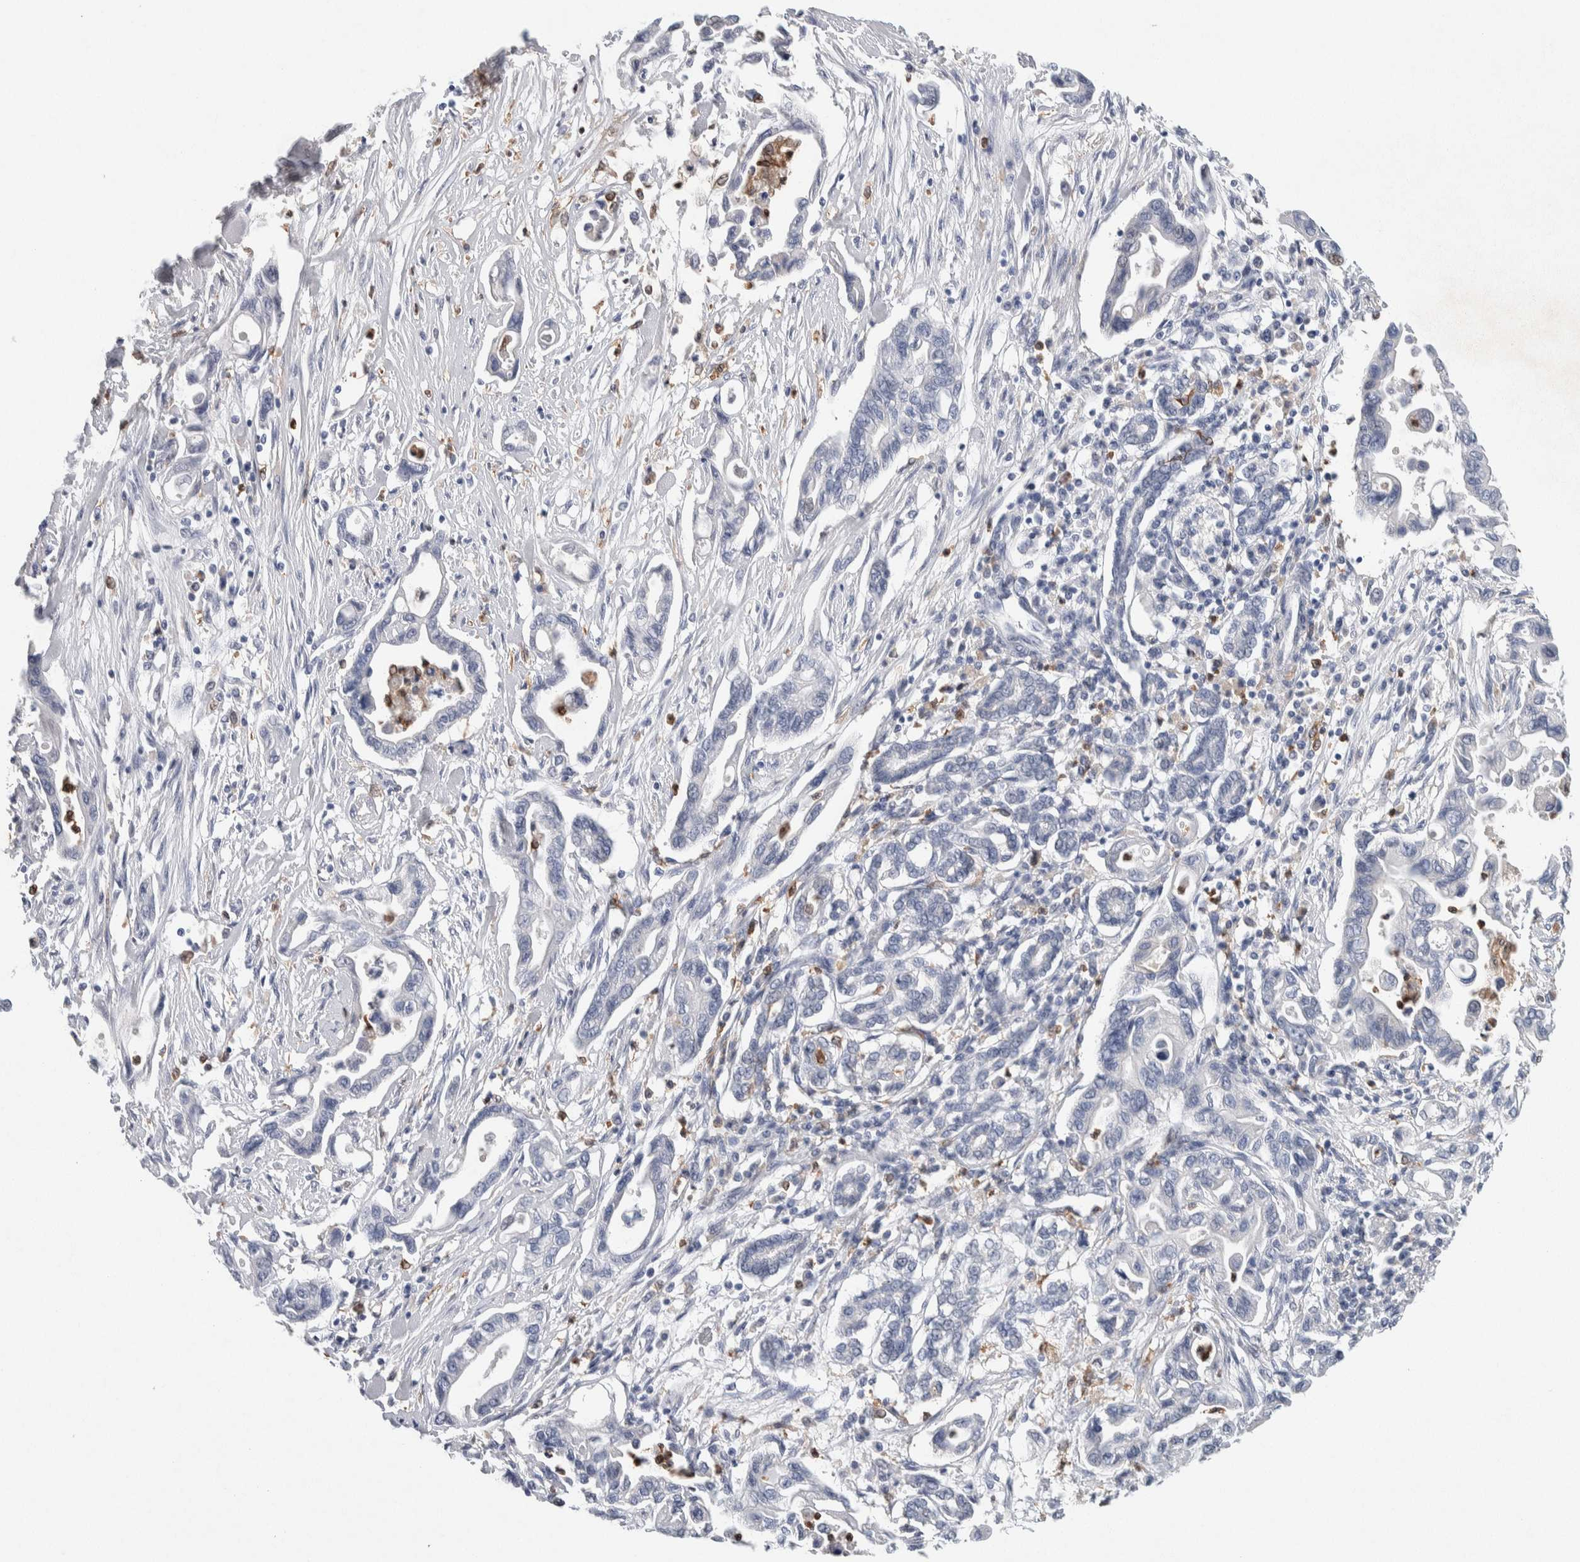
{"staining": {"intensity": "negative", "quantity": "none", "location": "none"}, "tissue": "pancreatic cancer", "cell_type": "Tumor cells", "image_type": "cancer", "snomed": [{"axis": "morphology", "description": "Adenocarcinoma, NOS"}, {"axis": "topography", "description": "Pancreas"}], "caption": "Immunohistochemistry (IHC) image of pancreatic adenocarcinoma stained for a protein (brown), which exhibits no expression in tumor cells.", "gene": "NCF2", "patient": {"sex": "female", "age": 57}}